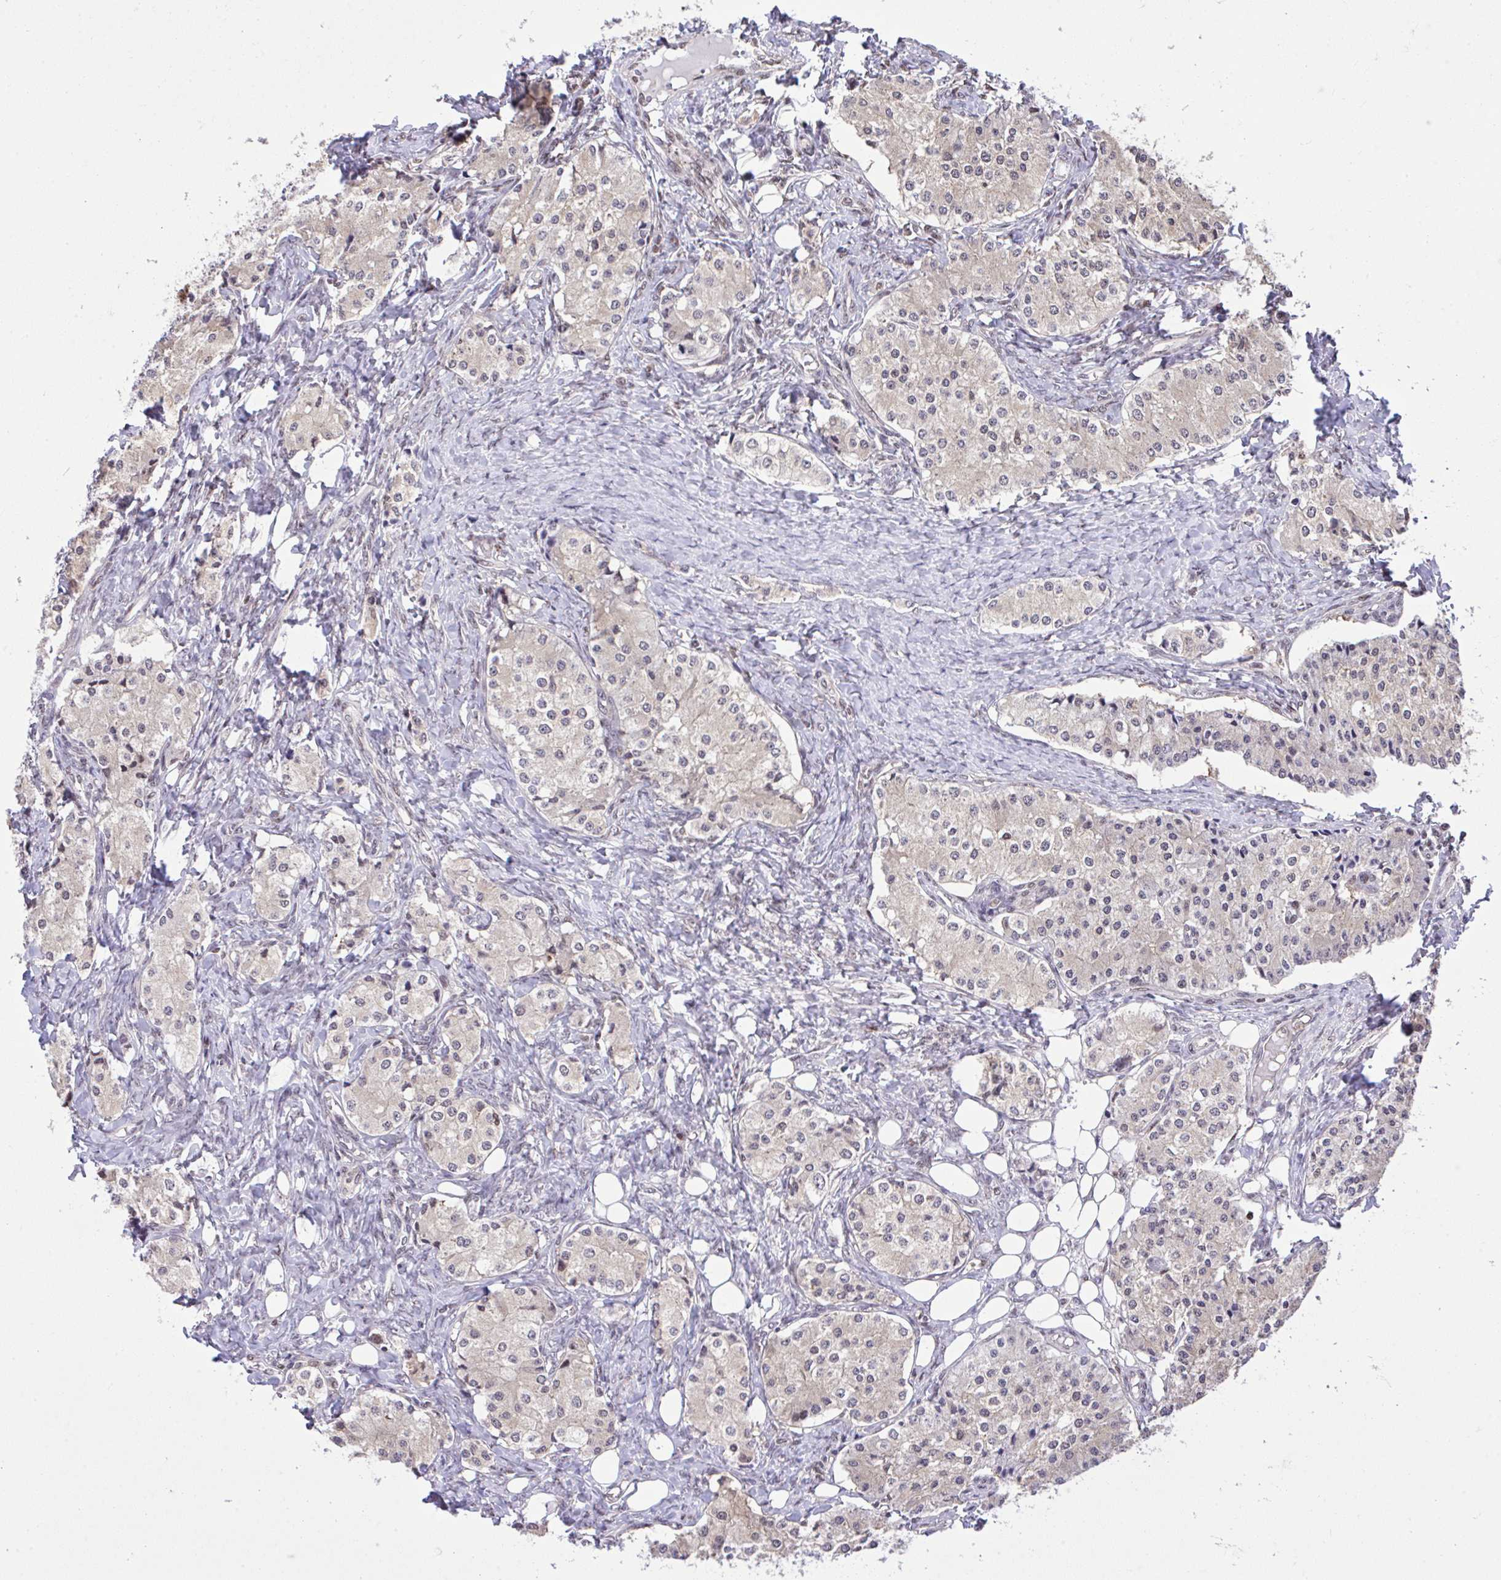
{"staining": {"intensity": "weak", "quantity": "<25%", "location": "cytoplasmic/membranous,nuclear"}, "tissue": "carcinoid", "cell_type": "Tumor cells", "image_type": "cancer", "snomed": [{"axis": "morphology", "description": "Carcinoid, malignant, NOS"}, {"axis": "topography", "description": "Colon"}], "caption": "Immunohistochemistry (IHC) photomicrograph of human malignant carcinoid stained for a protein (brown), which displays no staining in tumor cells.", "gene": "GLIS3", "patient": {"sex": "female", "age": 52}}